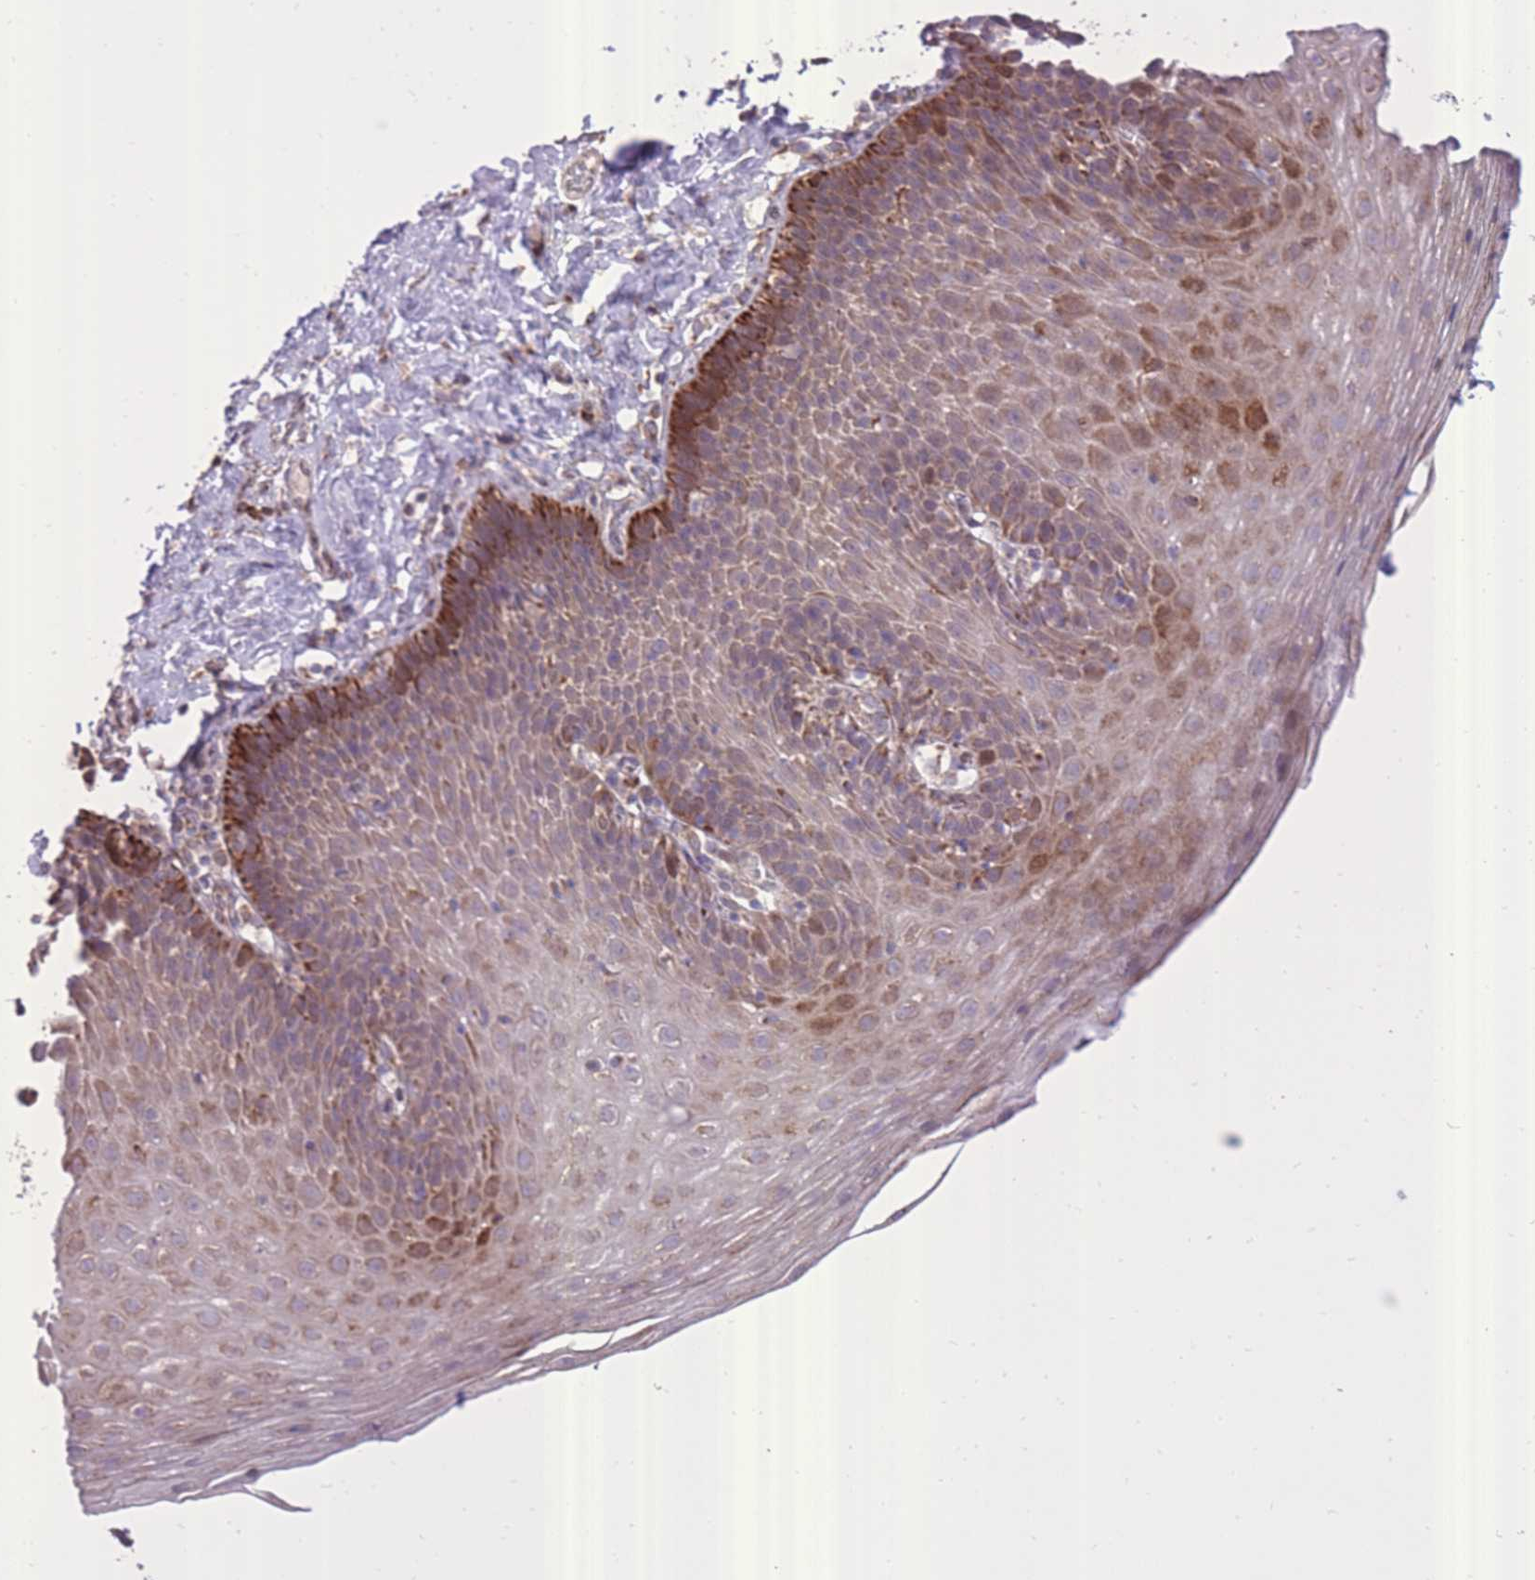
{"staining": {"intensity": "moderate", "quantity": "25%-75%", "location": "cytoplasmic/membranous"}, "tissue": "esophagus", "cell_type": "Squamous epithelial cells", "image_type": "normal", "snomed": [{"axis": "morphology", "description": "Normal tissue, NOS"}, {"axis": "topography", "description": "Esophagus"}], "caption": "An image showing moderate cytoplasmic/membranous expression in about 25%-75% of squamous epithelial cells in benign esophagus, as visualized by brown immunohistochemical staining.", "gene": "SLC4A4", "patient": {"sex": "female", "age": 61}}